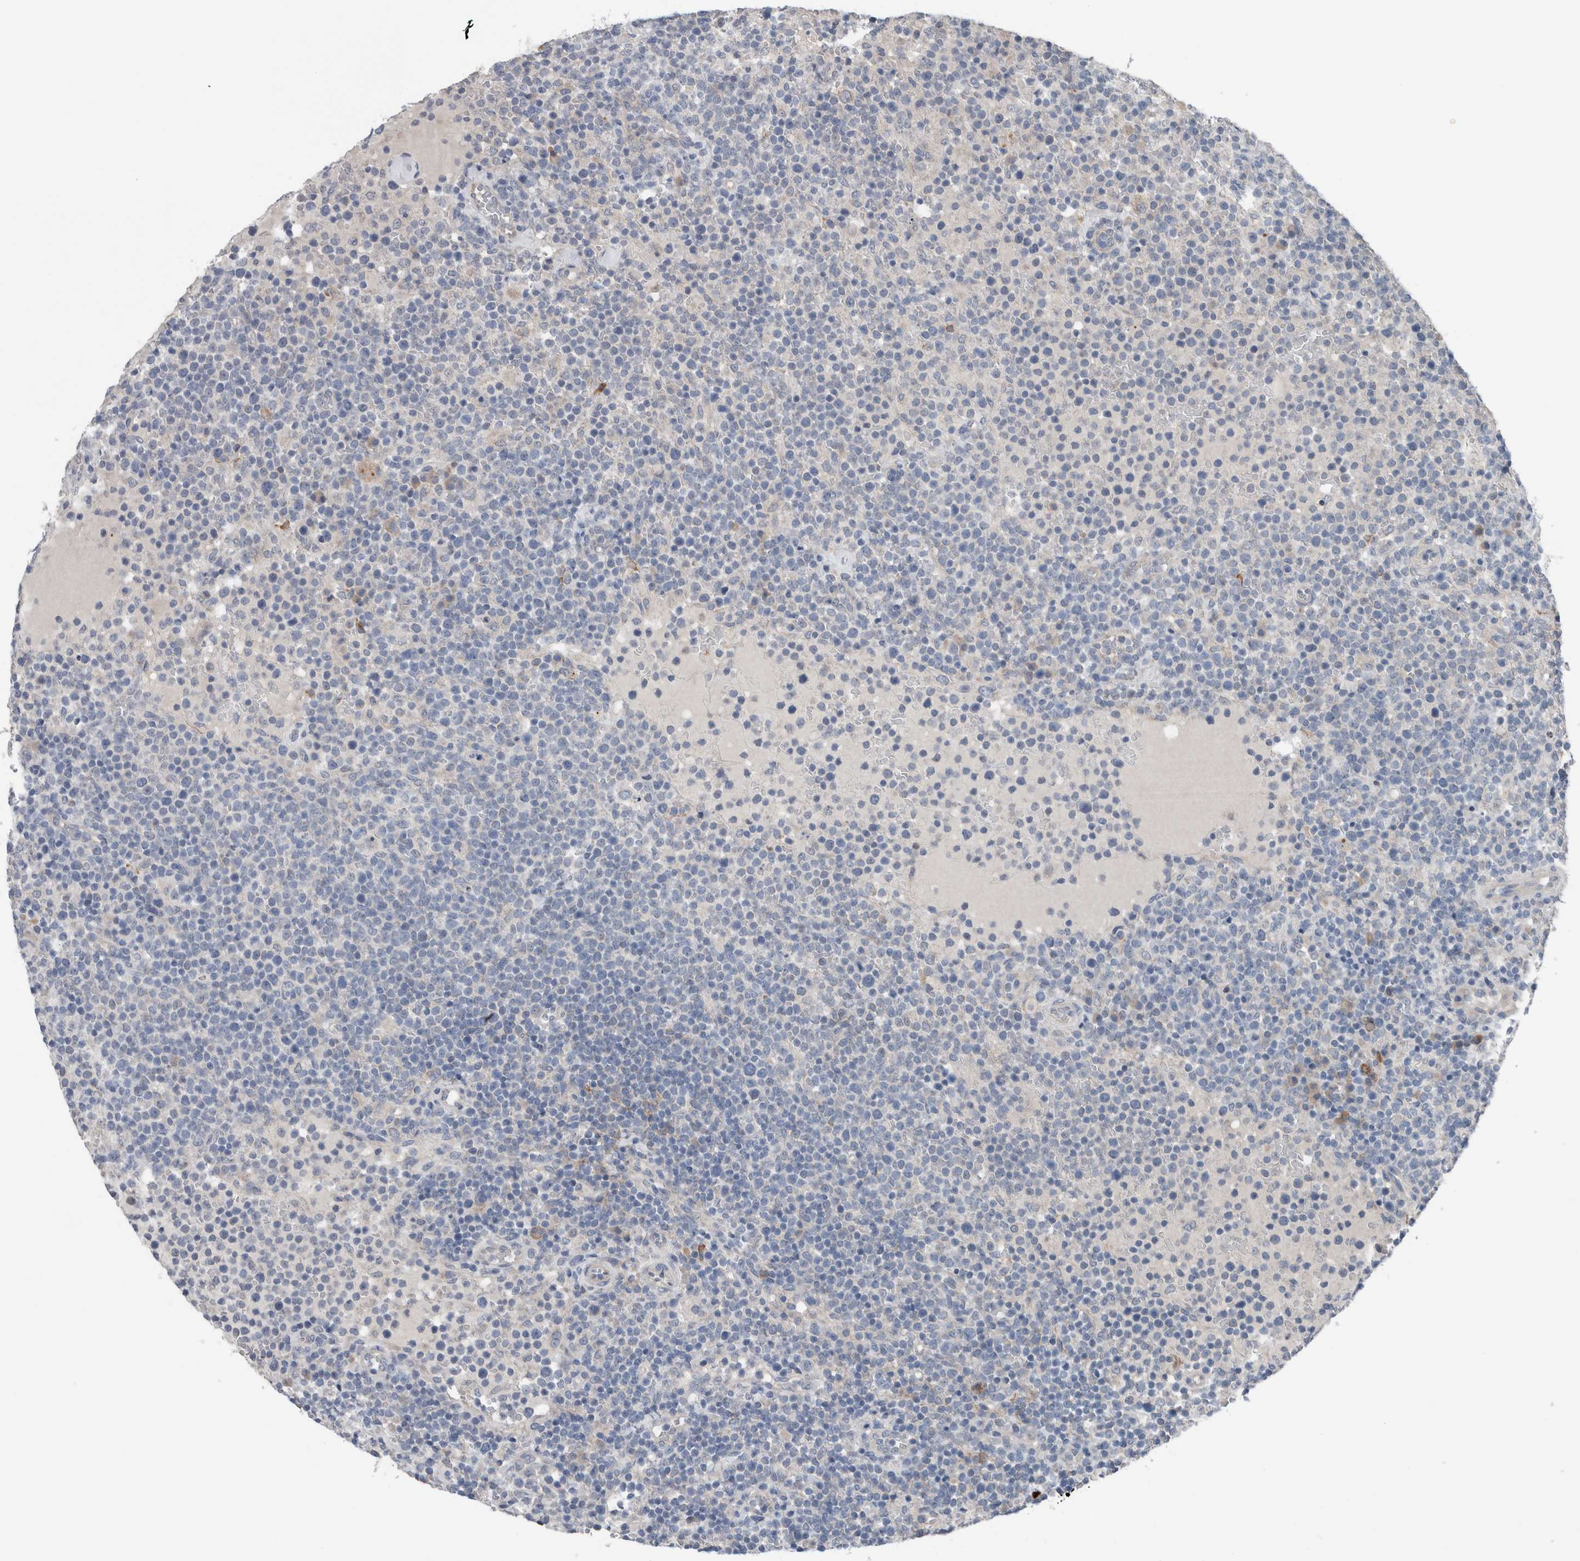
{"staining": {"intensity": "negative", "quantity": "none", "location": "none"}, "tissue": "lymphoma", "cell_type": "Tumor cells", "image_type": "cancer", "snomed": [{"axis": "morphology", "description": "Malignant lymphoma, non-Hodgkin's type, High grade"}, {"axis": "topography", "description": "Lymph node"}], "caption": "High-grade malignant lymphoma, non-Hodgkin's type stained for a protein using immunohistochemistry displays no positivity tumor cells.", "gene": "CRNN", "patient": {"sex": "male", "age": 61}}